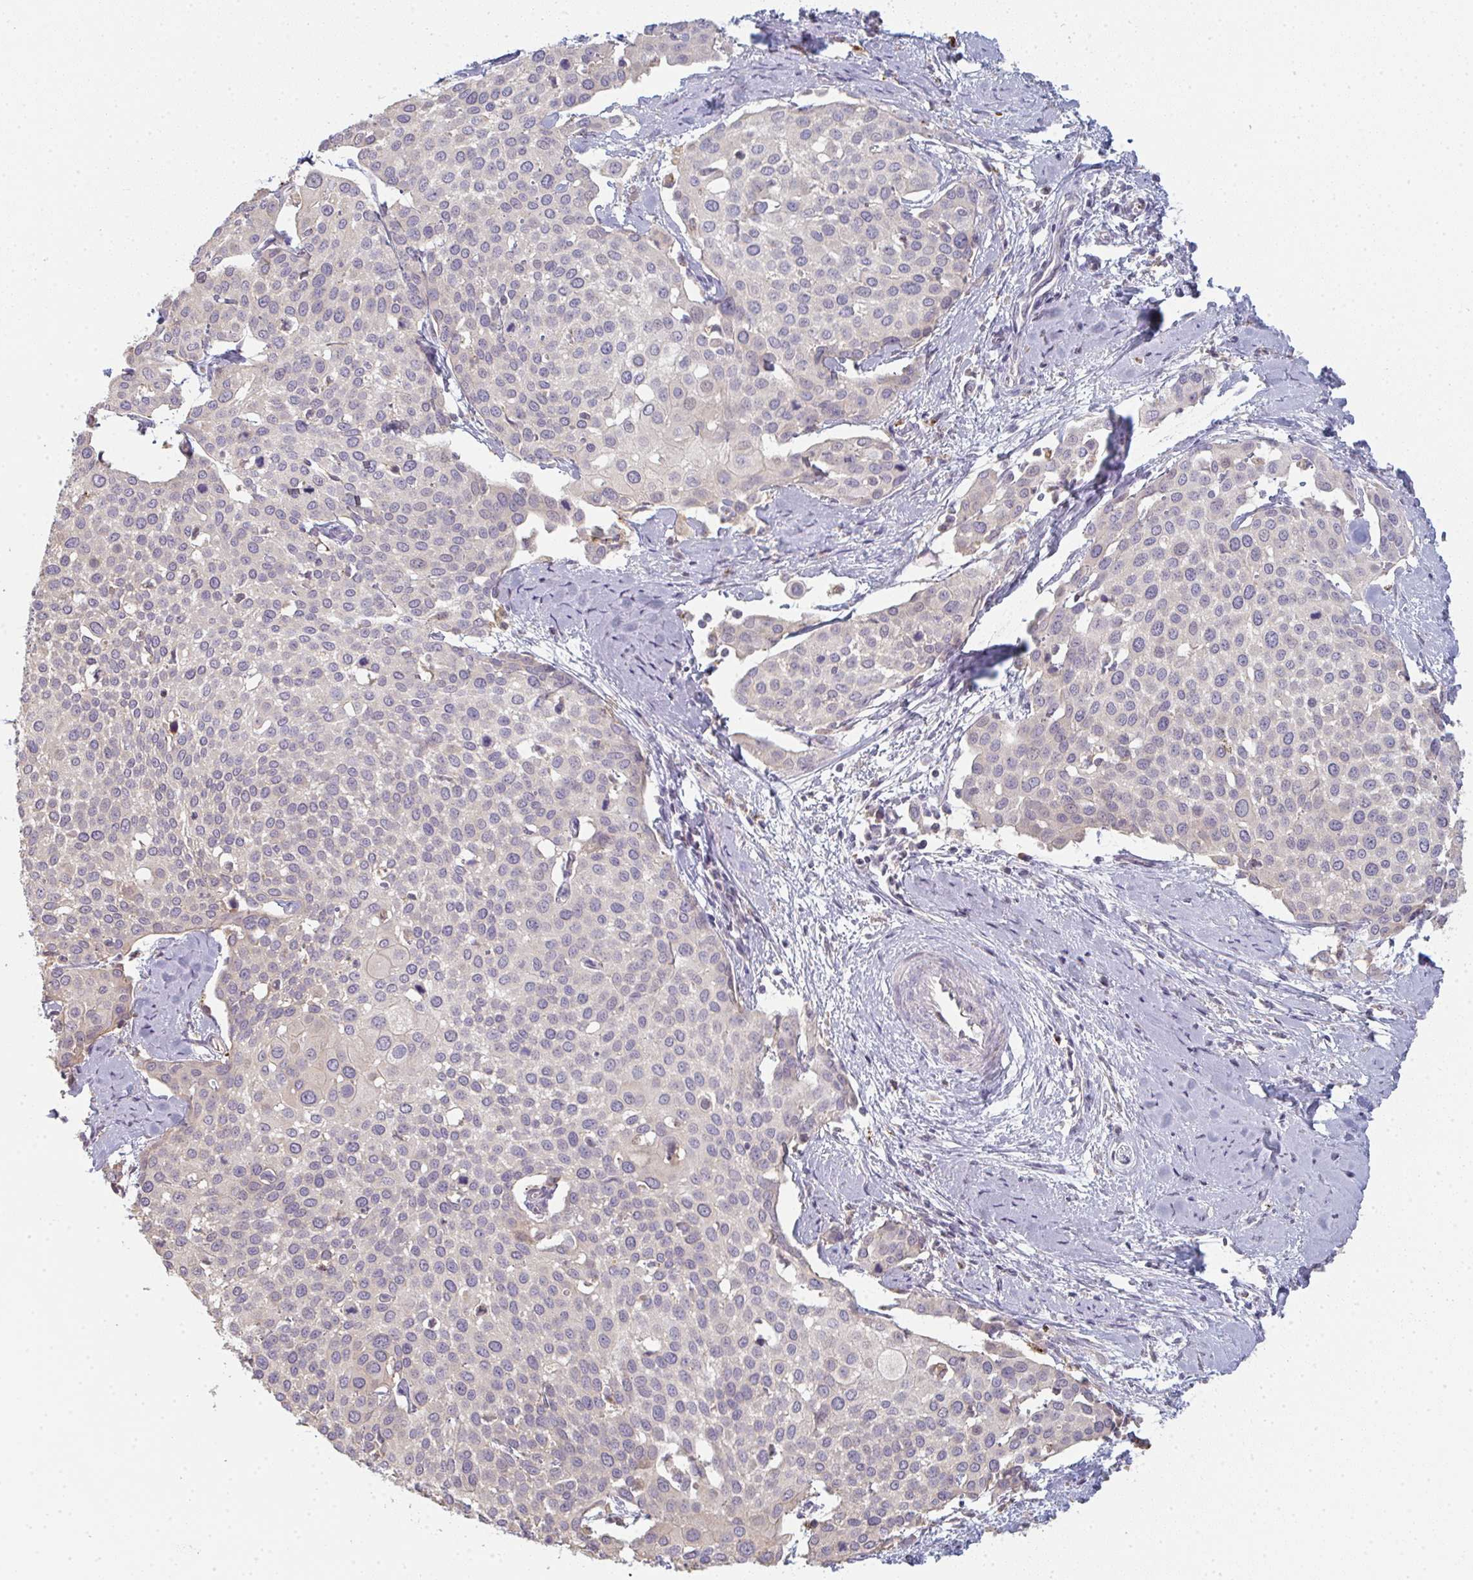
{"staining": {"intensity": "negative", "quantity": "none", "location": "none"}, "tissue": "cervical cancer", "cell_type": "Tumor cells", "image_type": "cancer", "snomed": [{"axis": "morphology", "description": "Squamous cell carcinoma, NOS"}, {"axis": "topography", "description": "Cervix"}], "caption": "Tumor cells show no significant protein staining in squamous cell carcinoma (cervical).", "gene": "TMEM237", "patient": {"sex": "female", "age": 44}}